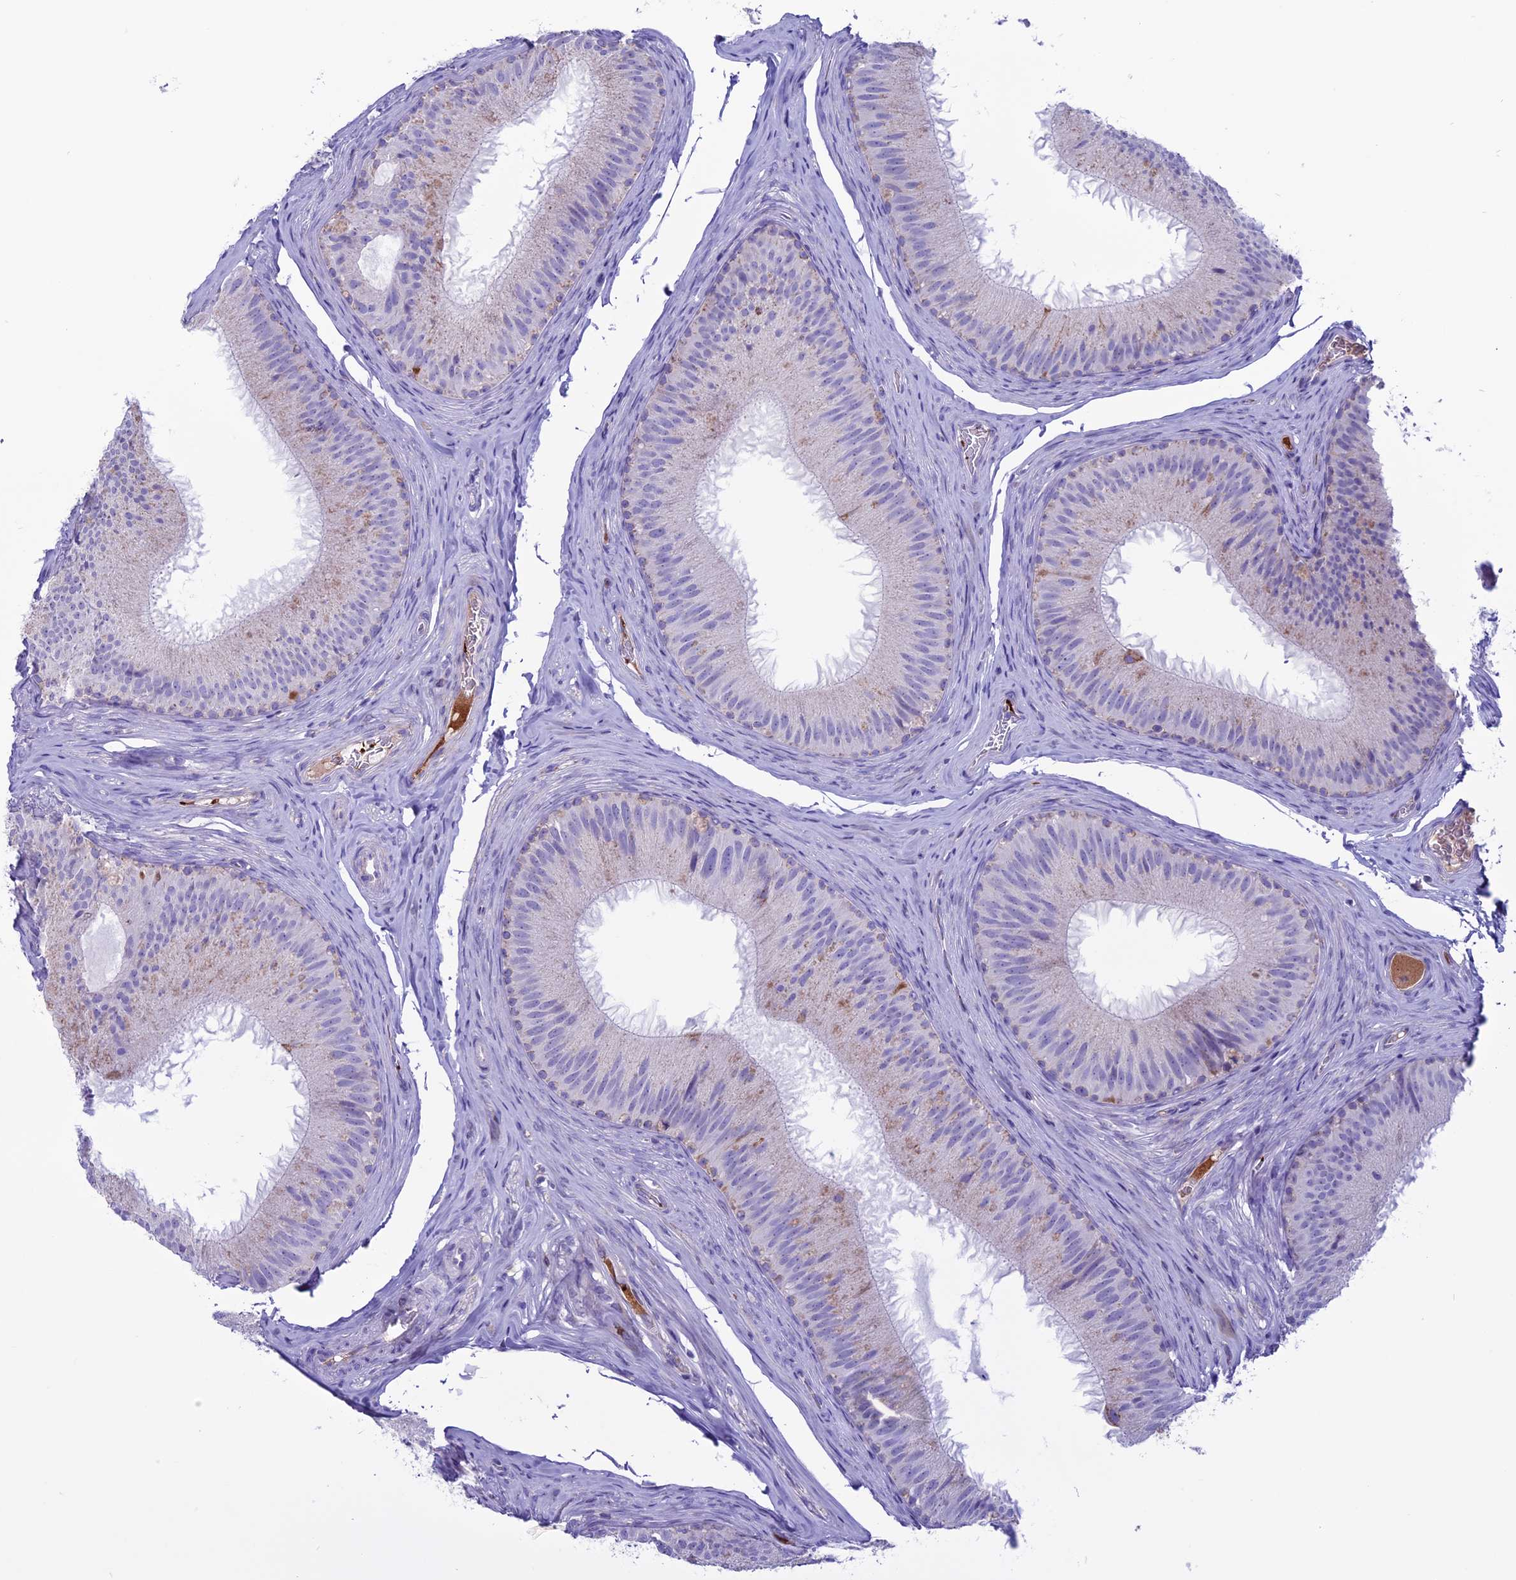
{"staining": {"intensity": "moderate", "quantity": "<25%", "location": "cytoplasmic/membranous"}, "tissue": "epididymis", "cell_type": "Glandular cells", "image_type": "normal", "snomed": [{"axis": "morphology", "description": "Normal tissue, NOS"}, {"axis": "topography", "description": "Epididymis"}], "caption": "The micrograph displays immunohistochemical staining of benign epididymis. There is moderate cytoplasmic/membranous expression is appreciated in approximately <25% of glandular cells. The staining is performed using DAB brown chromogen to label protein expression. The nuclei are counter-stained blue using hematoxylin.", "gene": "C21orf140", "patient": {"sex": "male", "age": 34}}